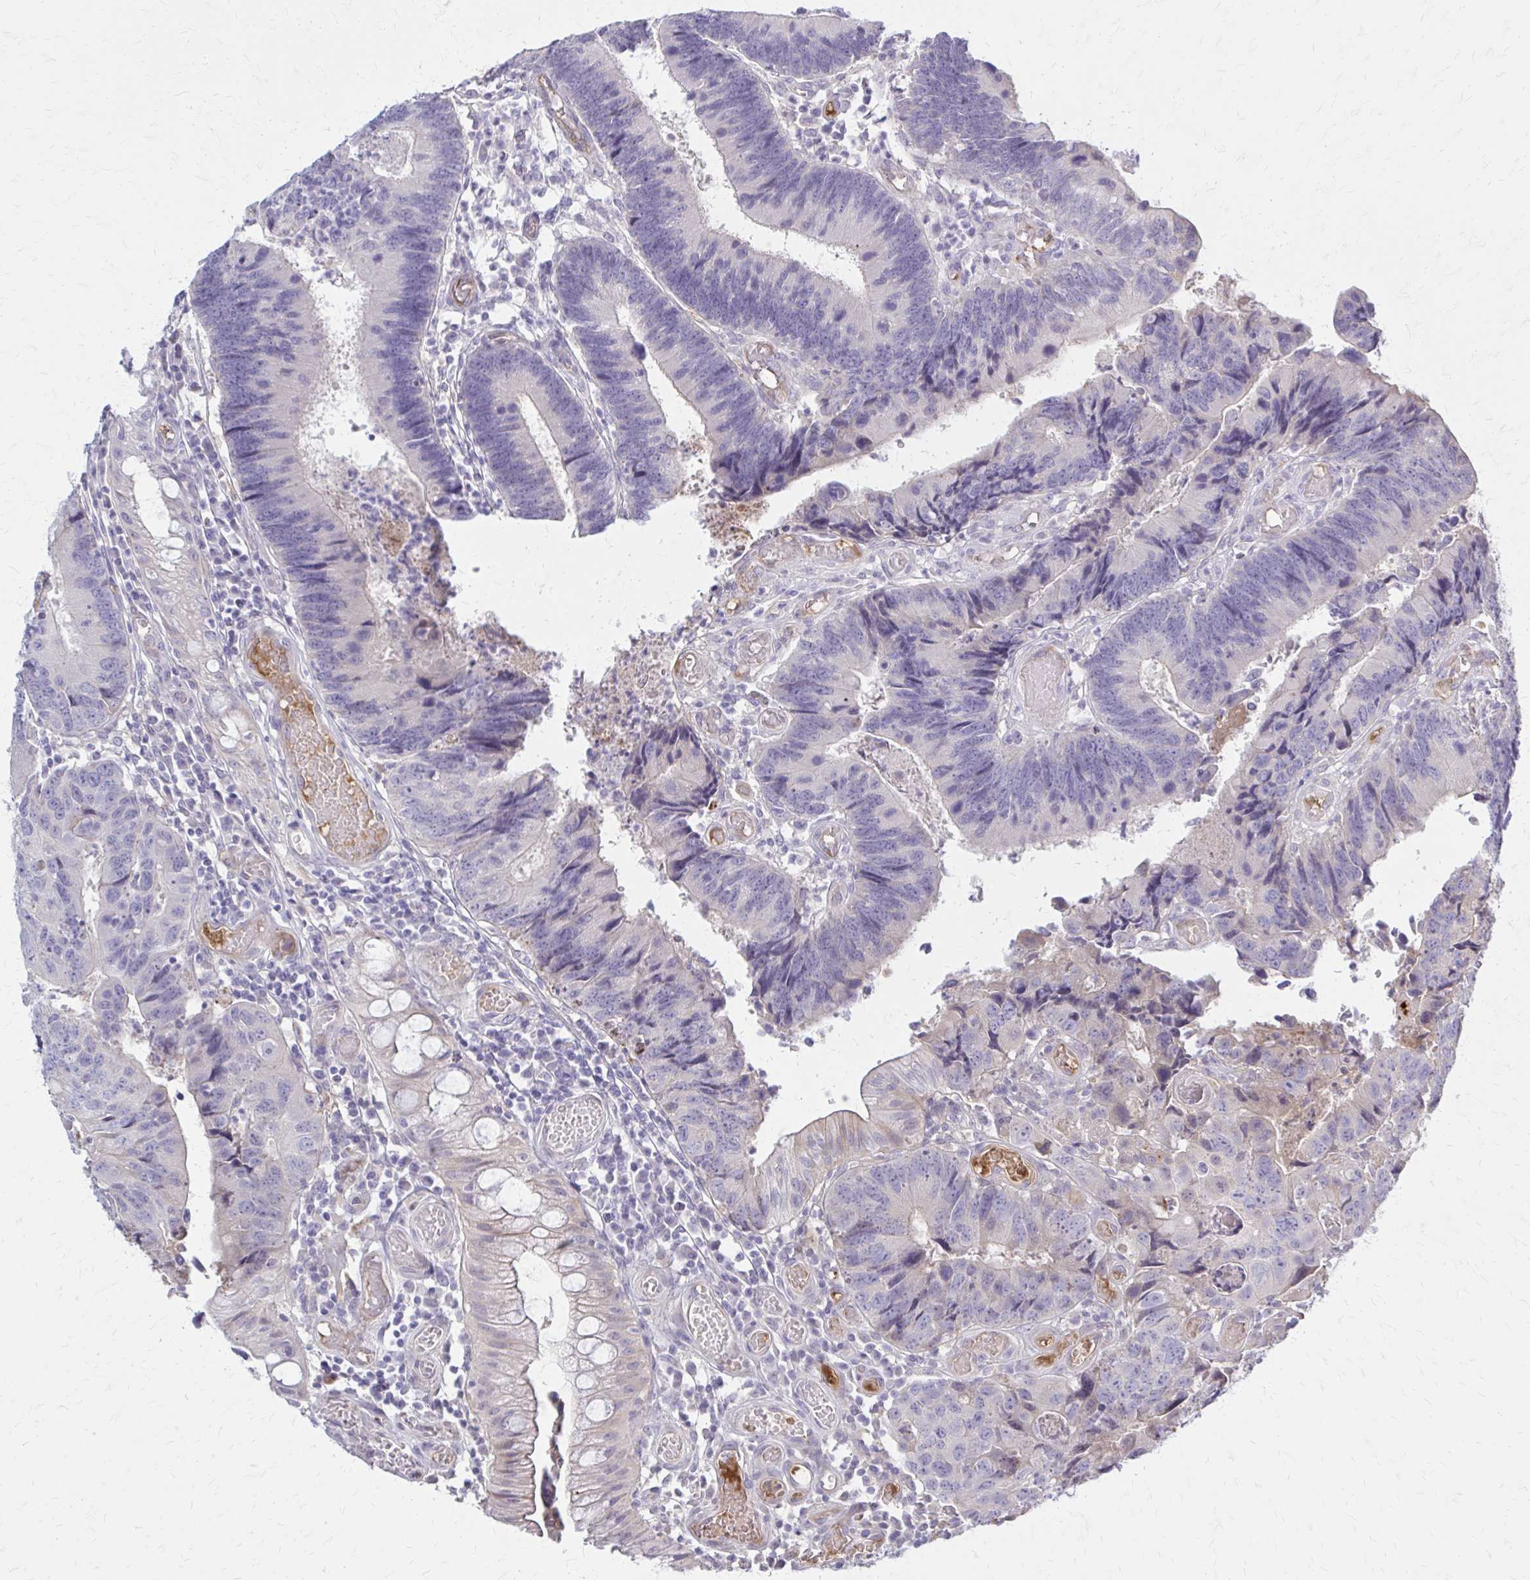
{"staining": {"intensity": "negative", "quantity": "none", "location": "none"}, "tissue": "colorectal cancer", "cell_type": "Tumor cells", "image_type": "cancer", "snomed": [{"axis": "morphology", "description": "Adenocarcinoma, NOS"}, {"axis": "topography", "description": "Colon"}], "caption": "This is a micrograph of IHC staining of colorectal cancer (adenocarcinoma), which shows no positivity in tumor cells.", "gene": "SERPIND1", "patient": {"sex": "female", "age": 67}}